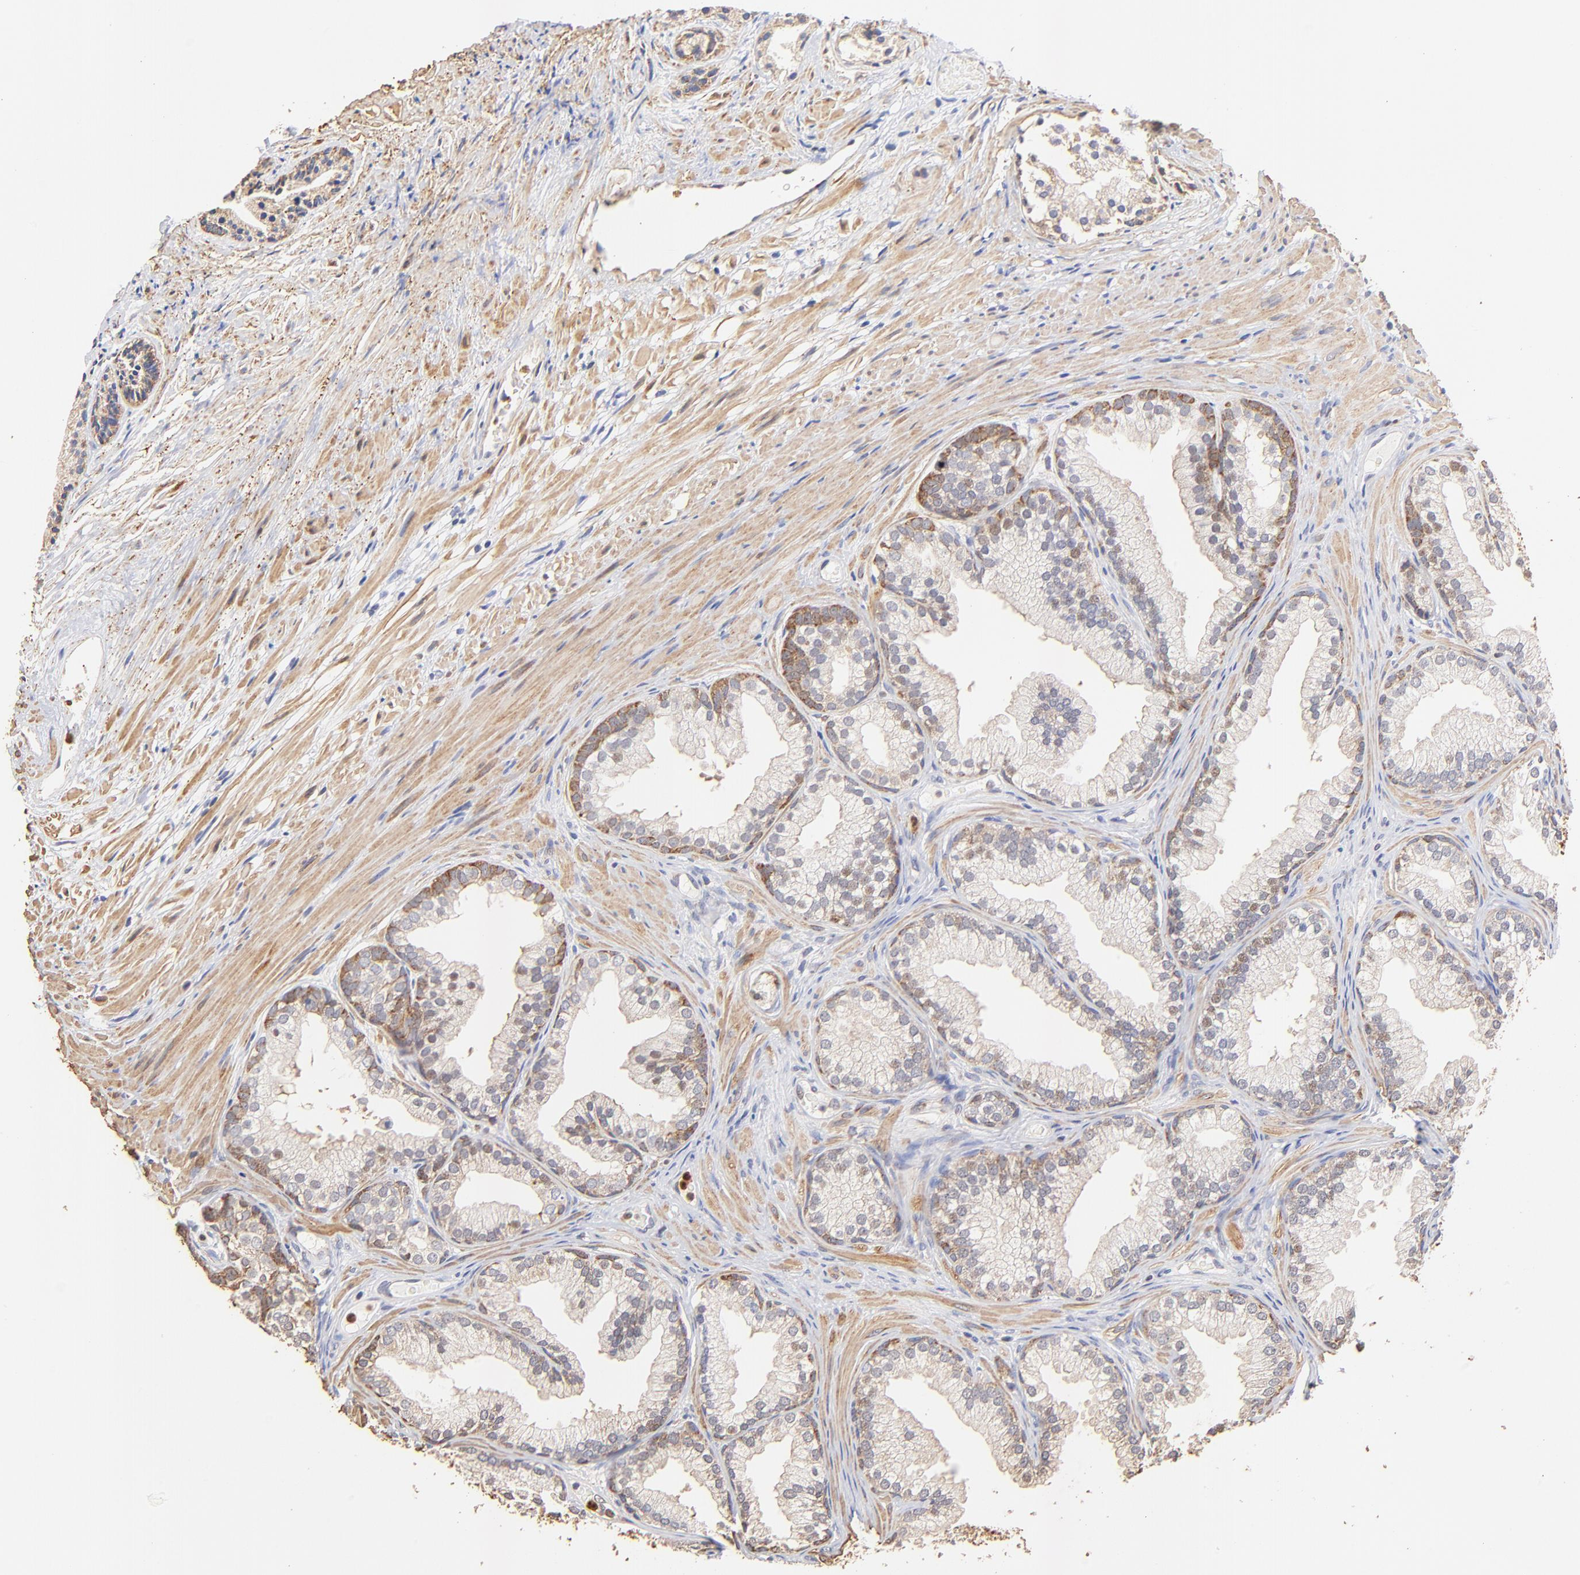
{"staining": {"intensity": "moderate", "quantity": "25%-75%", "location": "cytoplasmic/membranous"}, "tissue": "prostate", "cell_type": "Glandular cells", "image_type": "normal", "snomed": [{"axis": "morphology", "description": "Normal tissue, NOS"}, {"axis": "topography", "description": "Prostate"}], "caption": "This photomicrograph exhibits IHC staining of normal prostate, with medium moderate cytoplasmic/membranous staining in approximately 25%-75% of glandular cells.", "gene": "BBOF1", "patient": {"sex": "male", "age": 76}}